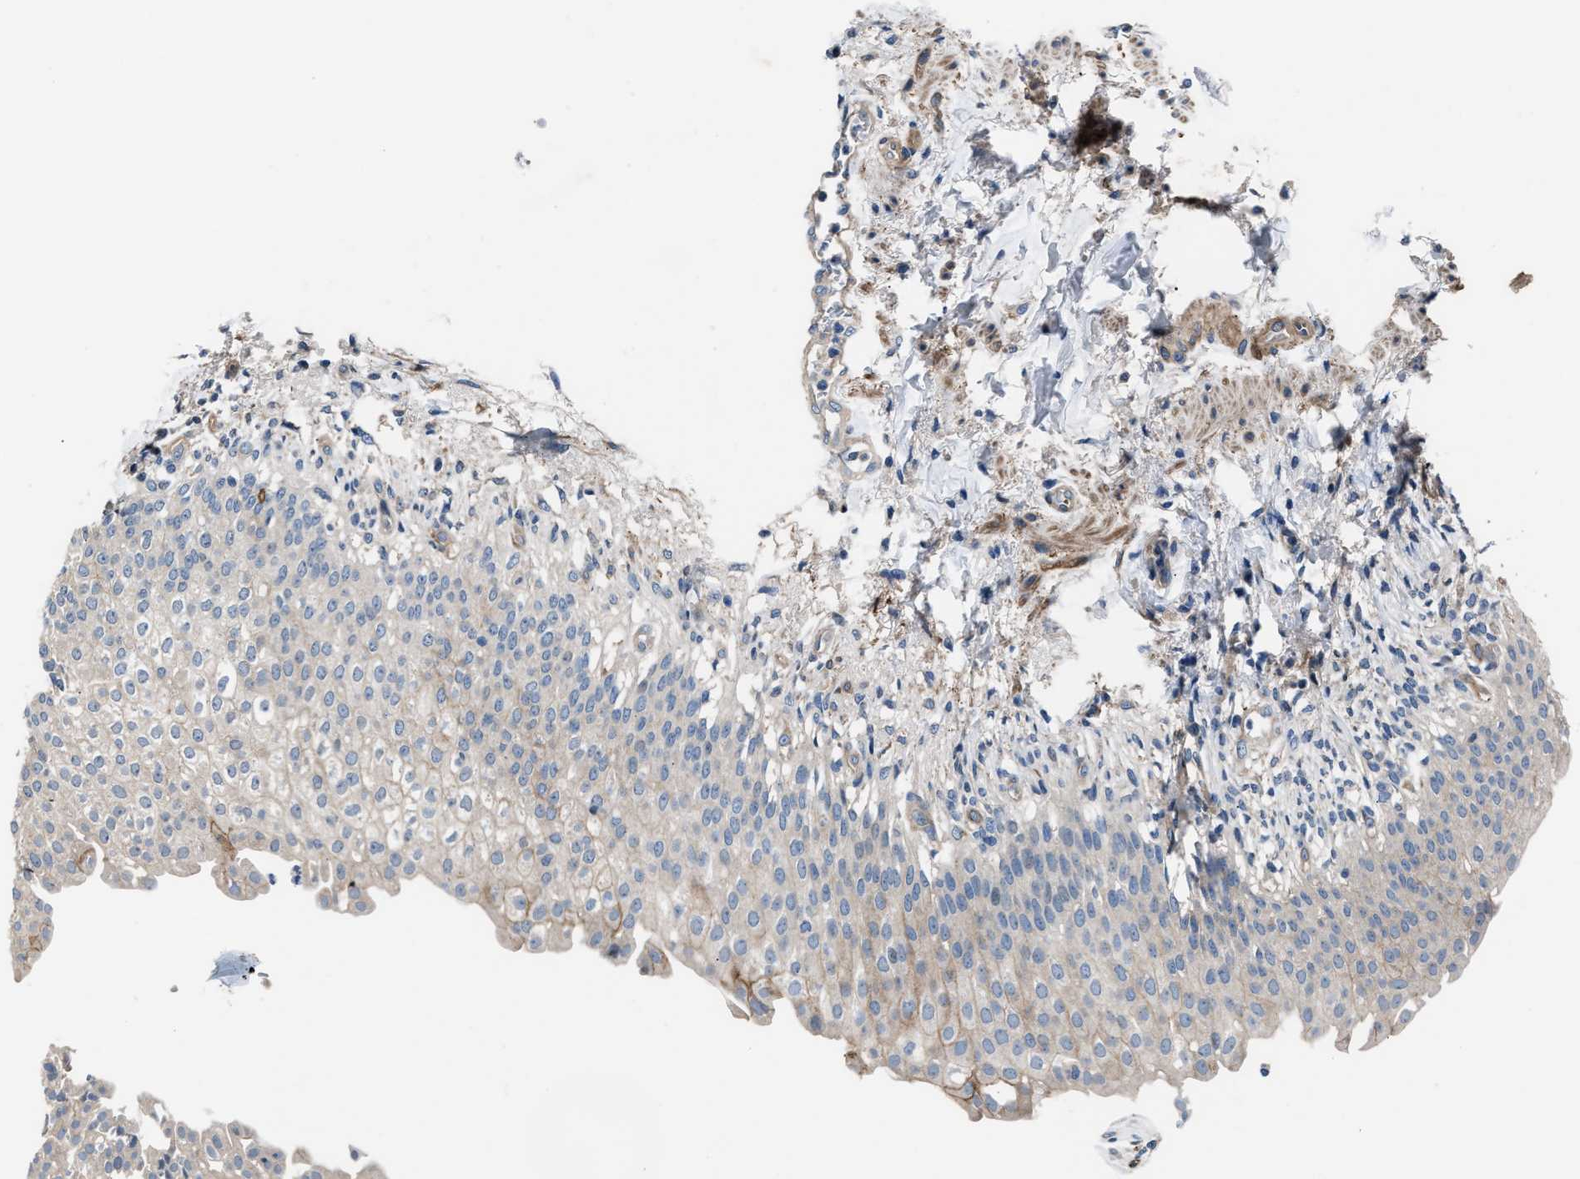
{"staining": {"intensity": "weak", "quantity": "<25%", "location": "cytoplasmic/membranous"}, "tissue": "urinary bladder", "cell_type": "Urothelial cells", "image_type": "normal", "snomed": [{"axis": "morphology", "description": "Normal tissue, NOS"}, {"axis": "topography", "description": "Urinary bladder"}], "caption": "Human urinary bladder stained for a protein using immunohistochemistry (IHC) exhibits no positivity in urothelial cells.", "gene": "MPDZ", "patient": {"sex": "female", "age": 60}}